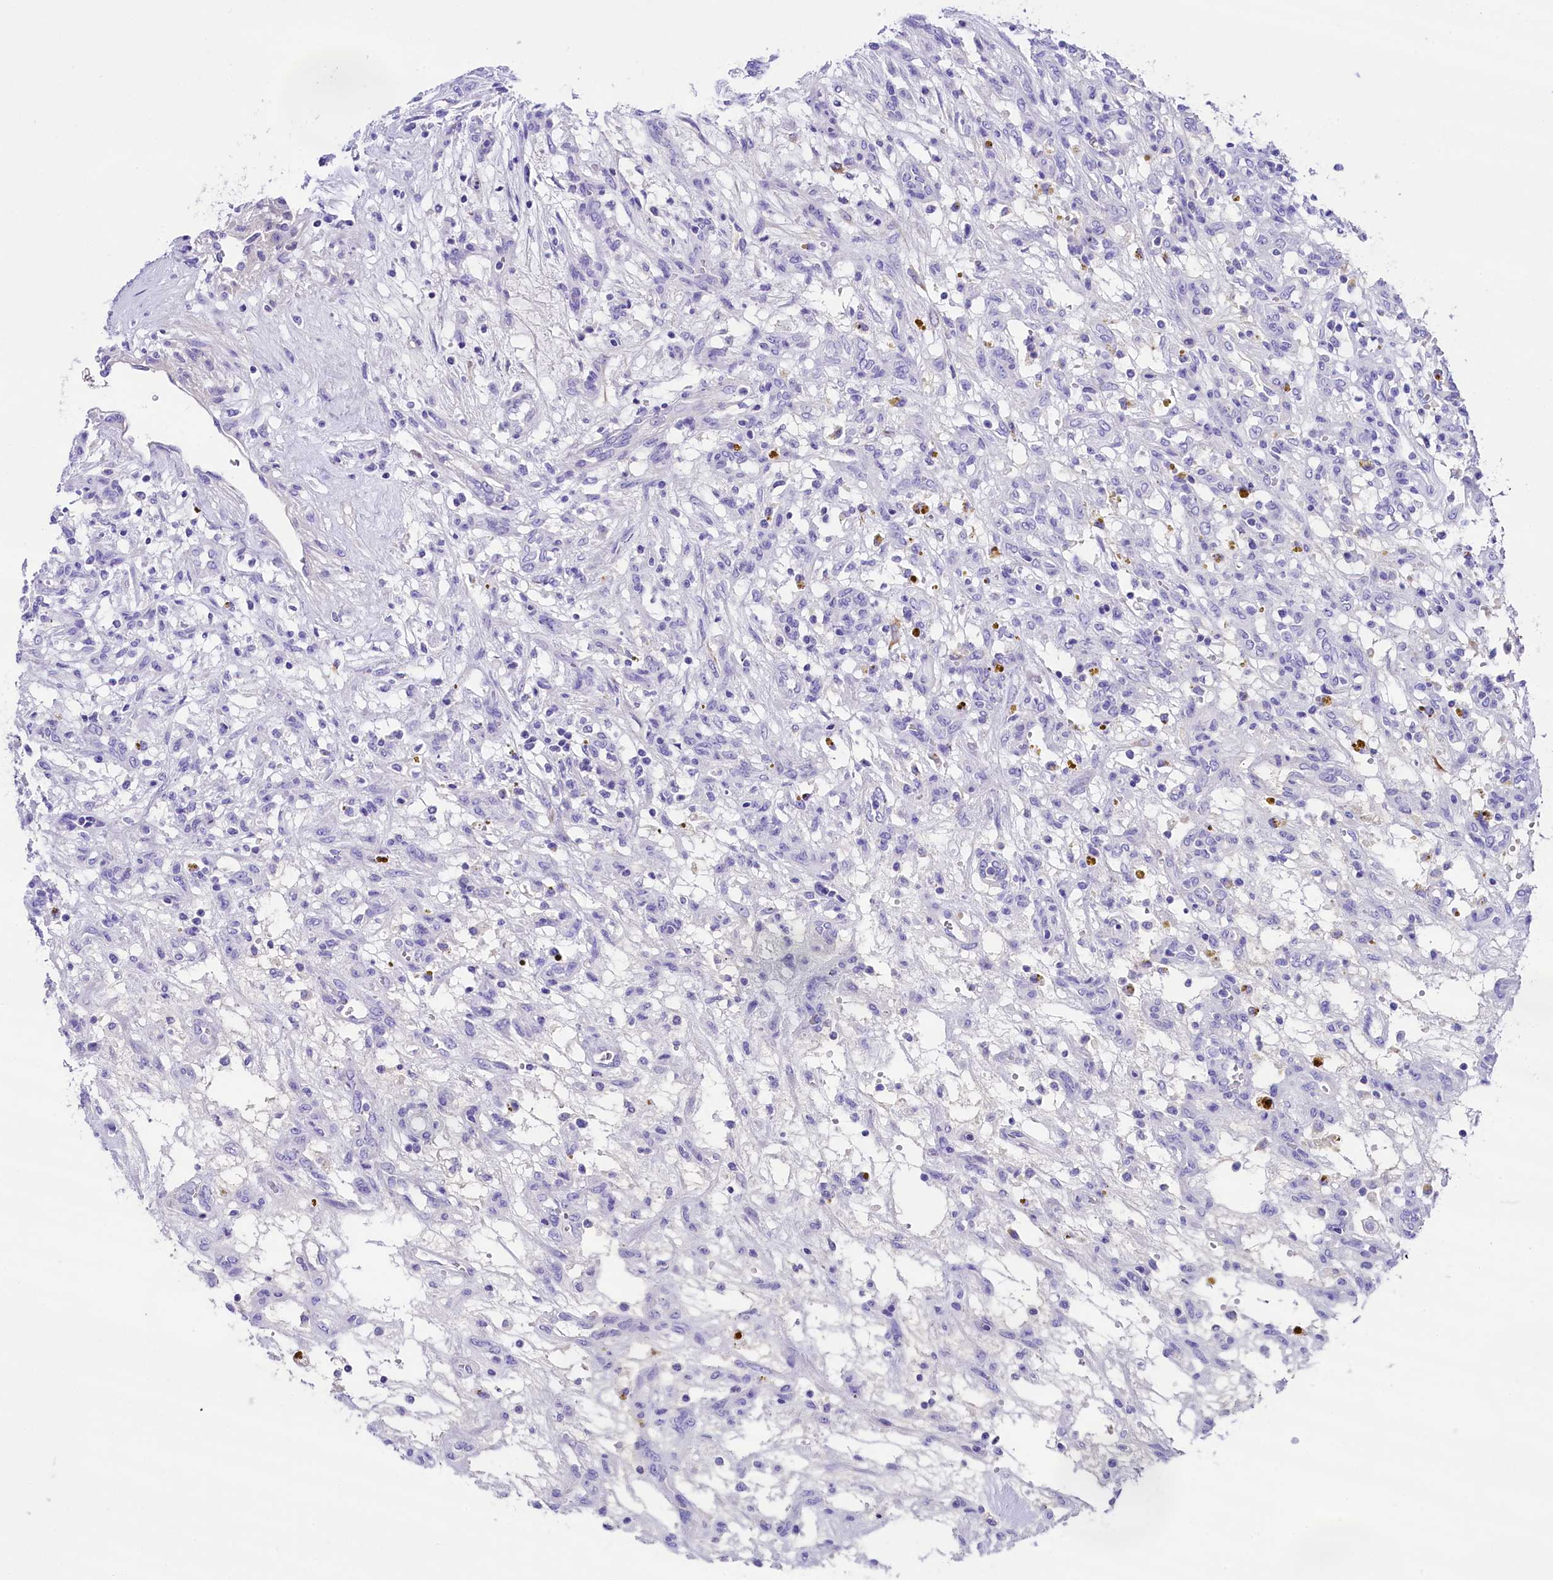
{"staining": {"intensity": "negative", "quantity": "none", "location": "none"}, "tissue": "renal cancer", "cell_type": "Tumor cells", "image_type": "cancer", "snomed": [{"axis": "morphology", "description": "Adenocarcinoma, NOS"}, {"axis": "topography", "description": "Kidney"}], "caption": "IHC histopathology image of human renal cancer (adenocarcinoma) stained for a protein (brown), which displays no staining in tumor cells.", "gene": "SKIDA1", "patient": {"sex": "female", "age": 57}}